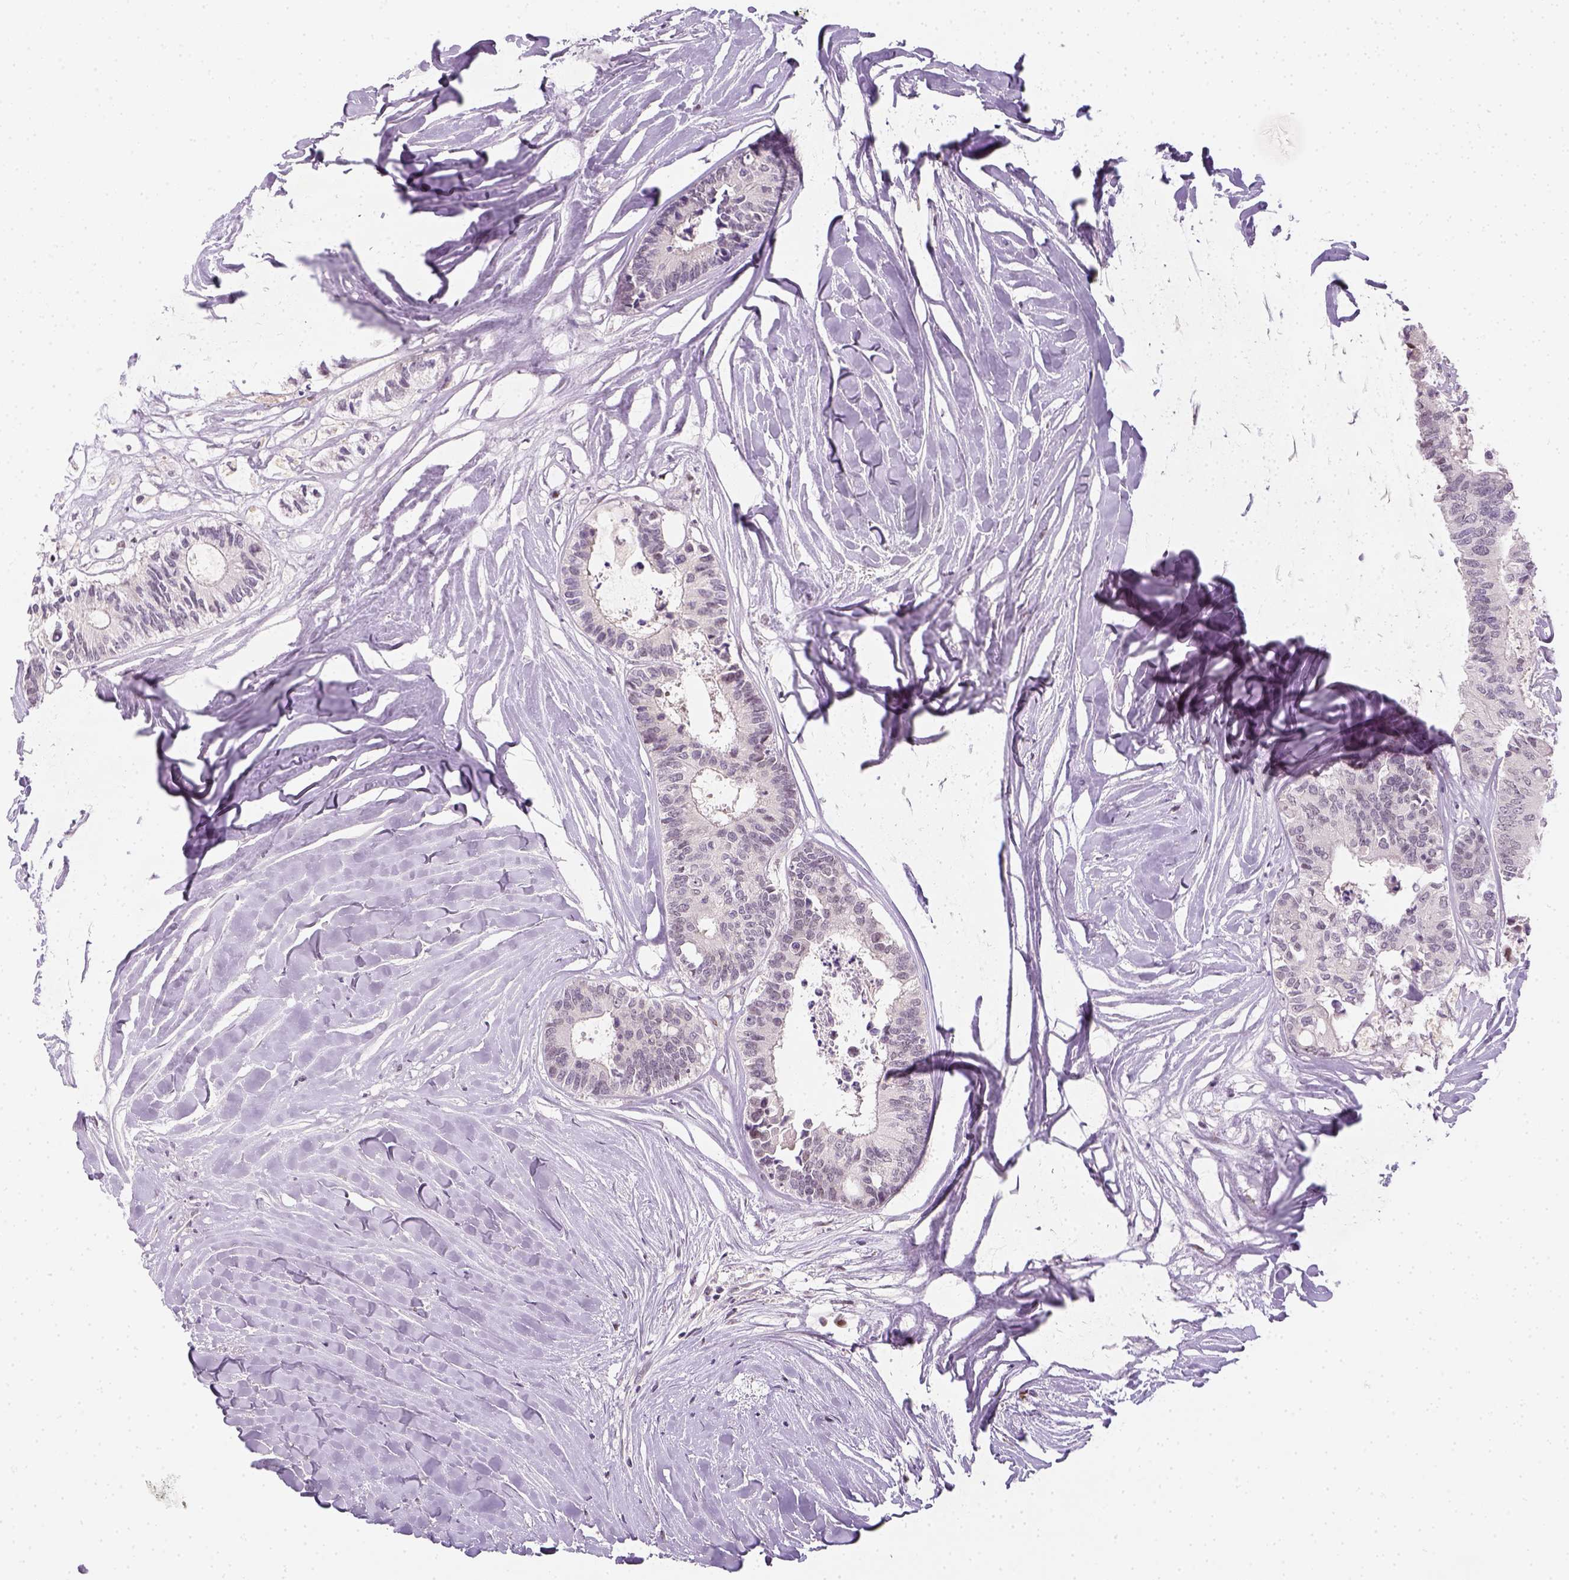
{"staining": {"intensity": "negative", "quantity": "none", "location": "none"}, "tissue": "colorectal cancer", "cell_type": "Tumor cells", "image_type": "cancer", "snomed": [{"axis": "morphology", "description": "Adenocarcinoma, NOS"}, {"axis": "topography", "description": "Colon"}, {"axis": "topography", "description": "Rectum"}], "caption": "The immunohistochemistry photomicrograph has no significant staining in tumor cells of colorectal adenocarcinoma tissue.", "gene": "MAGEB3", "patient": {"sex": "male", "age": 57}}